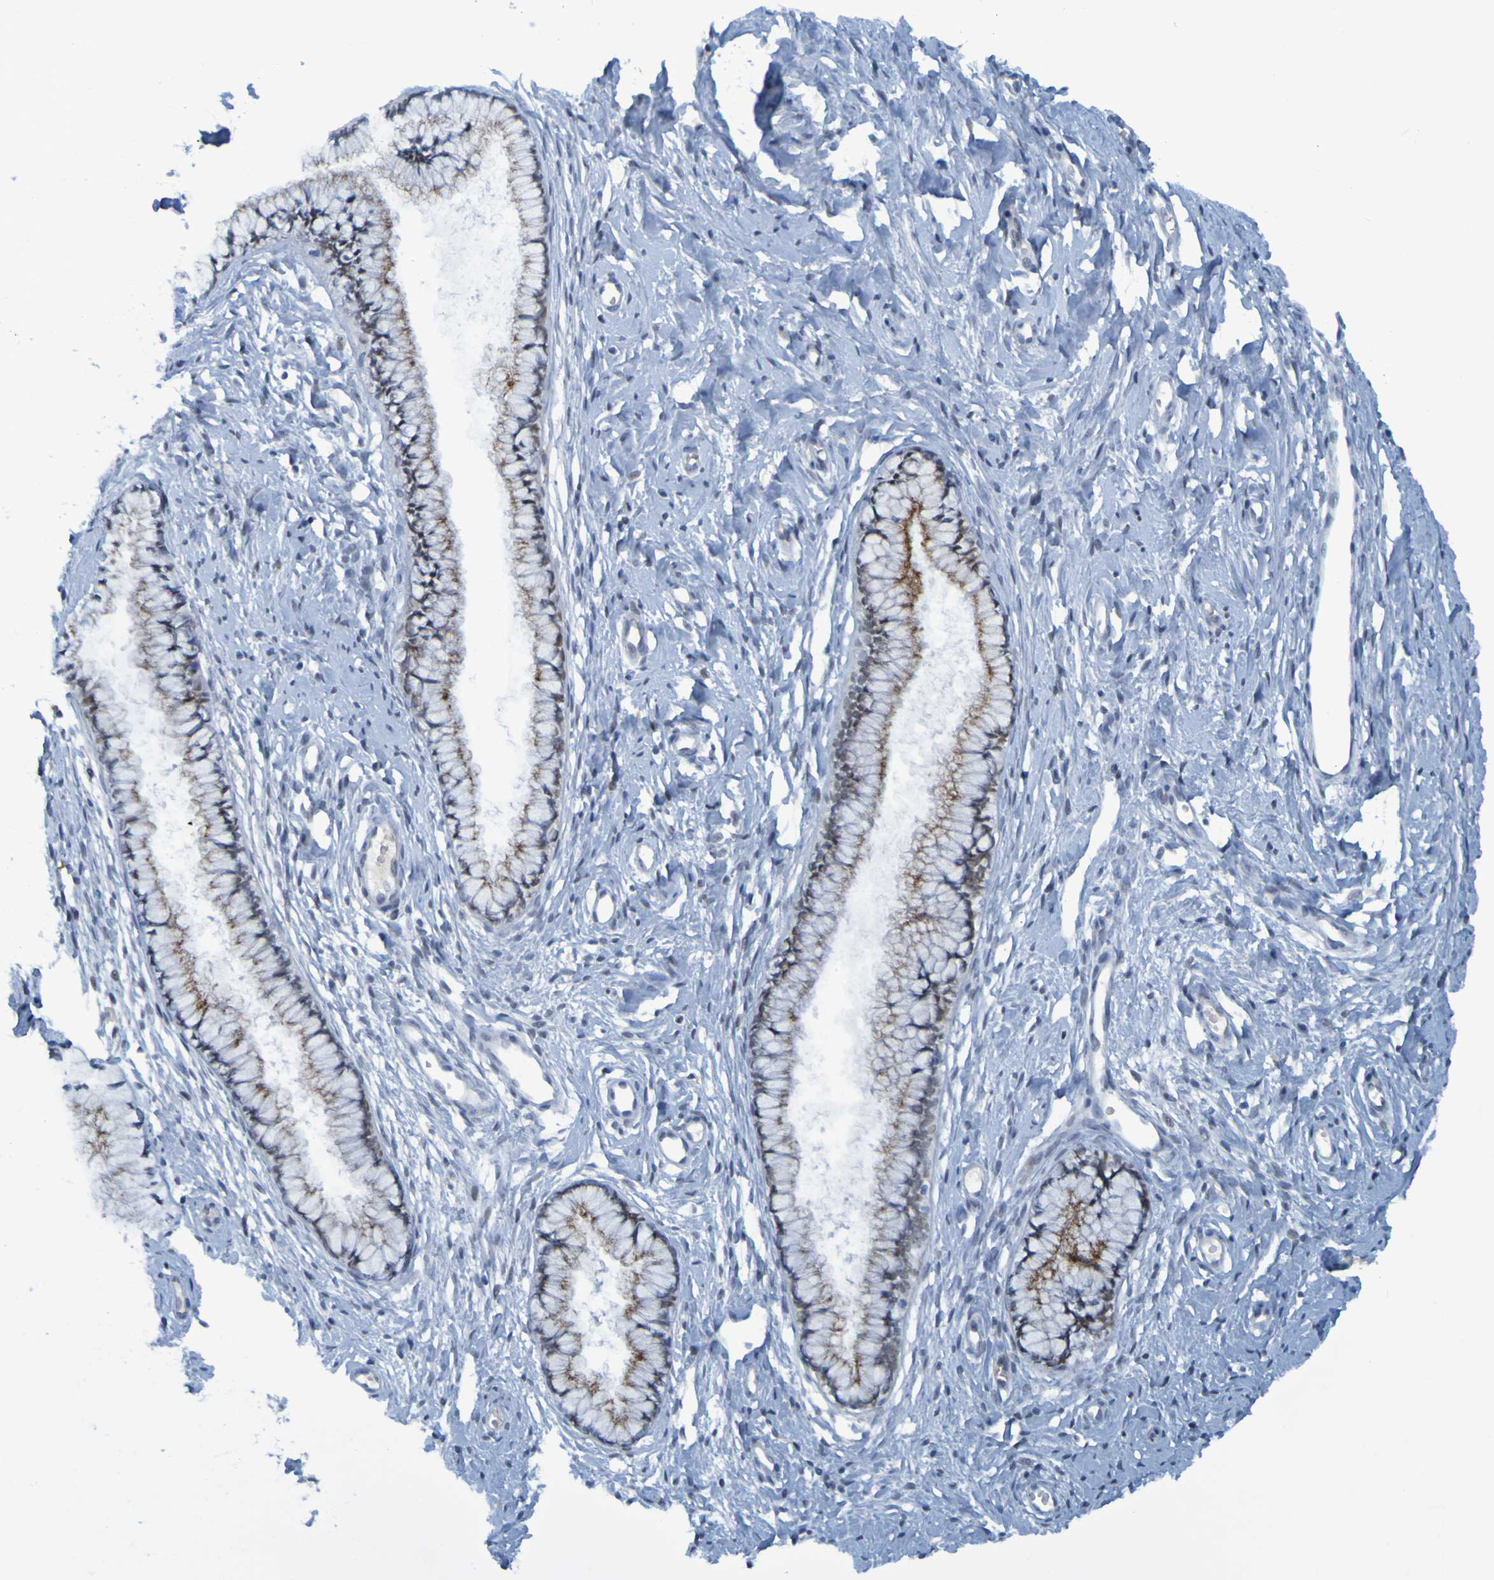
{"staining": {"intensity": "weak", "quantity": "25%-75%", "location": "nuclear"}, "tissue": "cervix", "cell_type": "Glandular cells", "image_type": "normal", "snomed": [{"axis": "morphology", "description": "Normal tissue, NOS"}, {"axis": "topography", "description": "Cervix"}], "caption": "A micrograph showing weak nuclear expression in about 25%-75% of glandular cells in normal cervix, as visualized by brown immunohistochemical staining.", "gene": "USP36", "patient": {"sex": "female", "age": 65}}